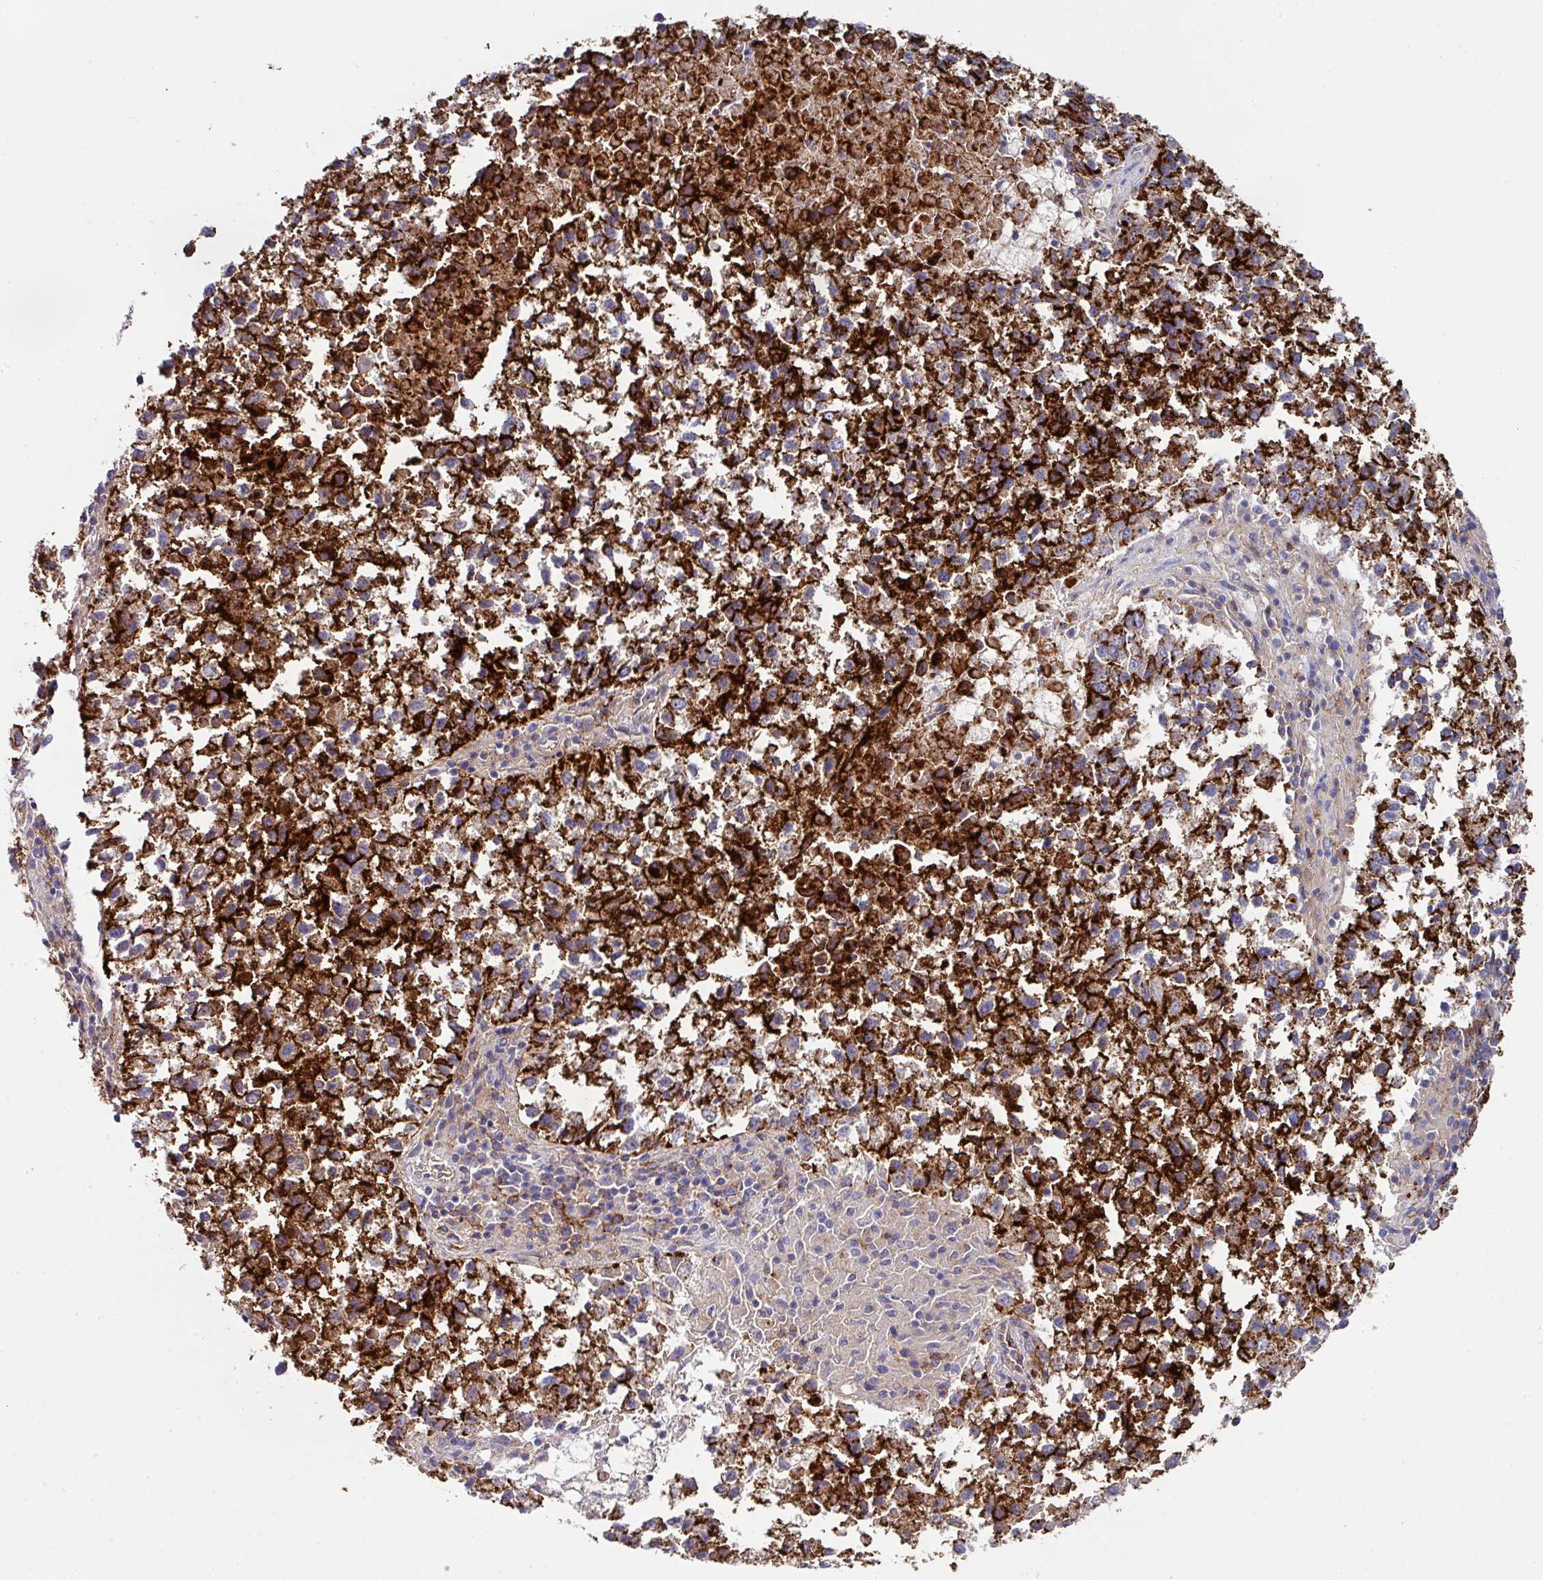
{"staining": {"intensity": "strong", "quantity": ">75%", "location": "cytoplasmic/membranous"}, "tissue": "lung cancer", "cell_type": "Tumor cells", "image_type": "cancer", "snomed": [{"axis": "morphology", "description": "Squamous cell carcinoma, NOS"}, {"axis": "topography", "description": "Lung"}], "caption": "The immunohistochemical stain labels strong cytoplasmic/membranous staining in tumor cells of lung squamous cell carcinoma tissue. Using DAB (brown) and hematoxylin (blue) stains, captured at high magnification using brightfield microscopy.", "gene": "CLDN1", "patient": {"sex": "male", "age": 73}}